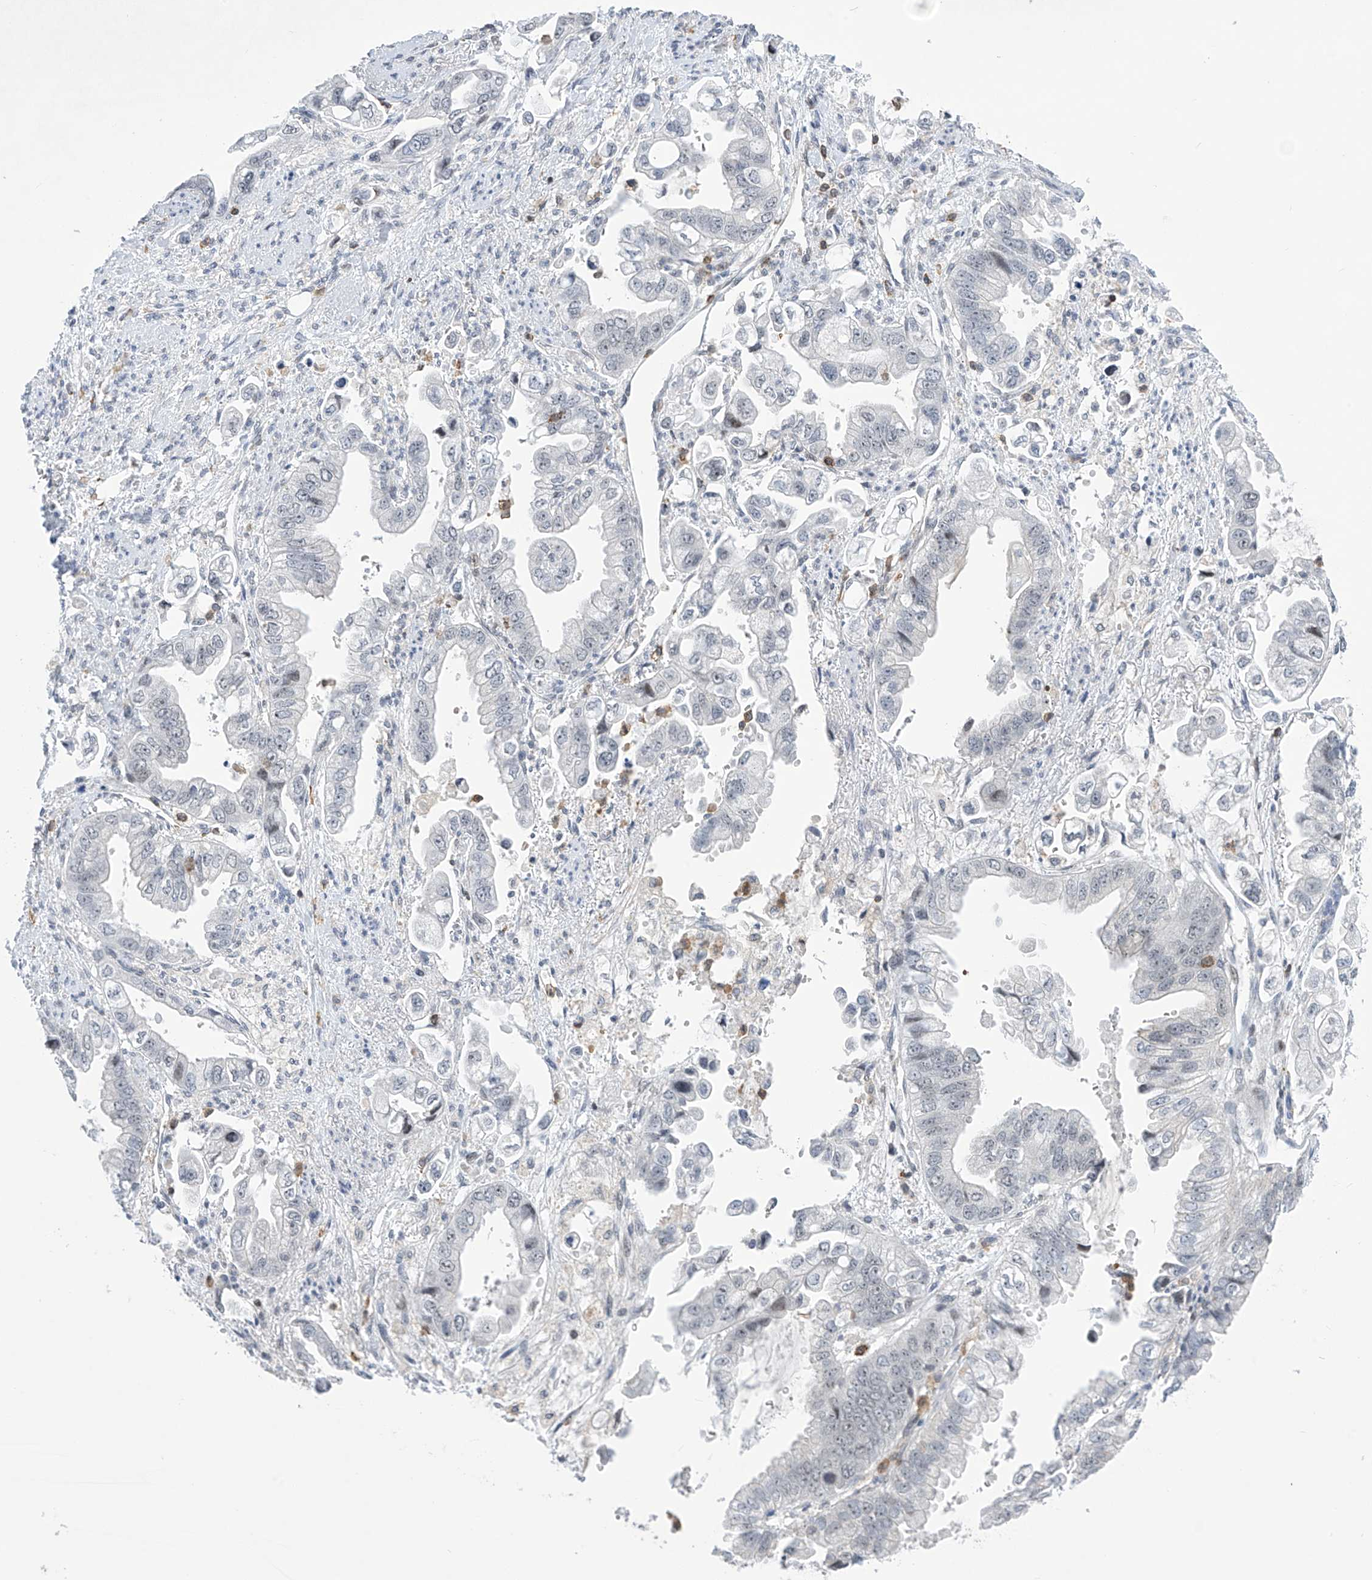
{"staining": {"intensity": "negative", "quantity": "none", "location": "none"}, "tissue": "stomach cancer", "cell_type": "Tumor cells", "image_type": "cancer", "snomed": [{"axis": "morphology", "description": "Adenocarcinoma, NOS"}, {"axis": "topography", "description": "Stomach"}], "caption": "The IHC histopathology image has no significant positivity in tumor cells of stomach cancer tissue.", "gene": "MSL3", "patient": {"sex": "male", "age": 62}}